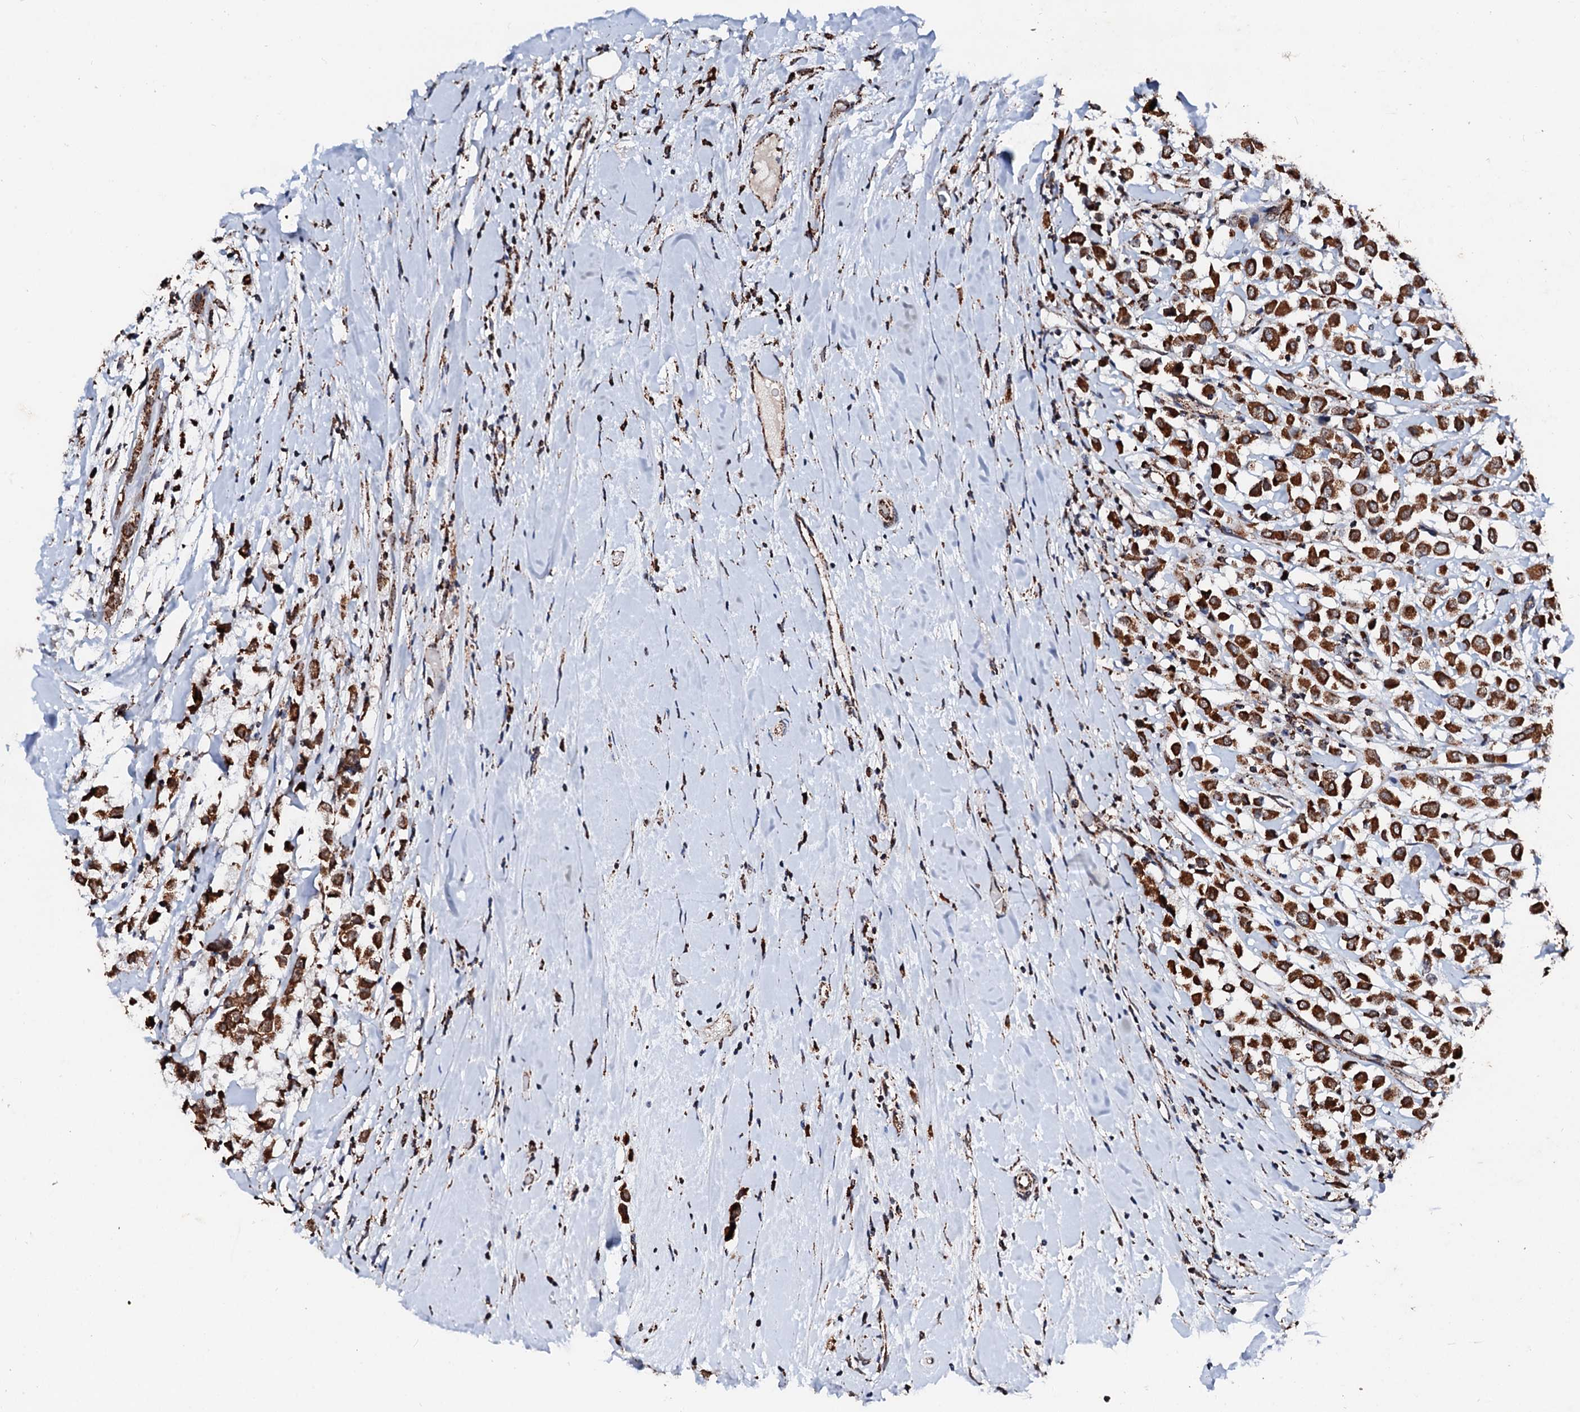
{"staining": {"intensity": "strong", "quantity": ">75%", "location": "cytoplasmic/membranous"}, "tissue": "breast cancer", "cell_type": "Tumor cells", "image_type": "cancer", "snomed": [{"axis": "morphology", "description": "Duct carcinoma"}, {"axis": "topography", "description": "Breast"}], "caption": "Intraductal carcinoma (breast) tissue displays strong cytoplasmic/membranous staining in about >75% of tumor cells, visualized by immunohistochemistry.", "gene": "SECISBP2L", "patient": {"sex": "female", "age": 61}}